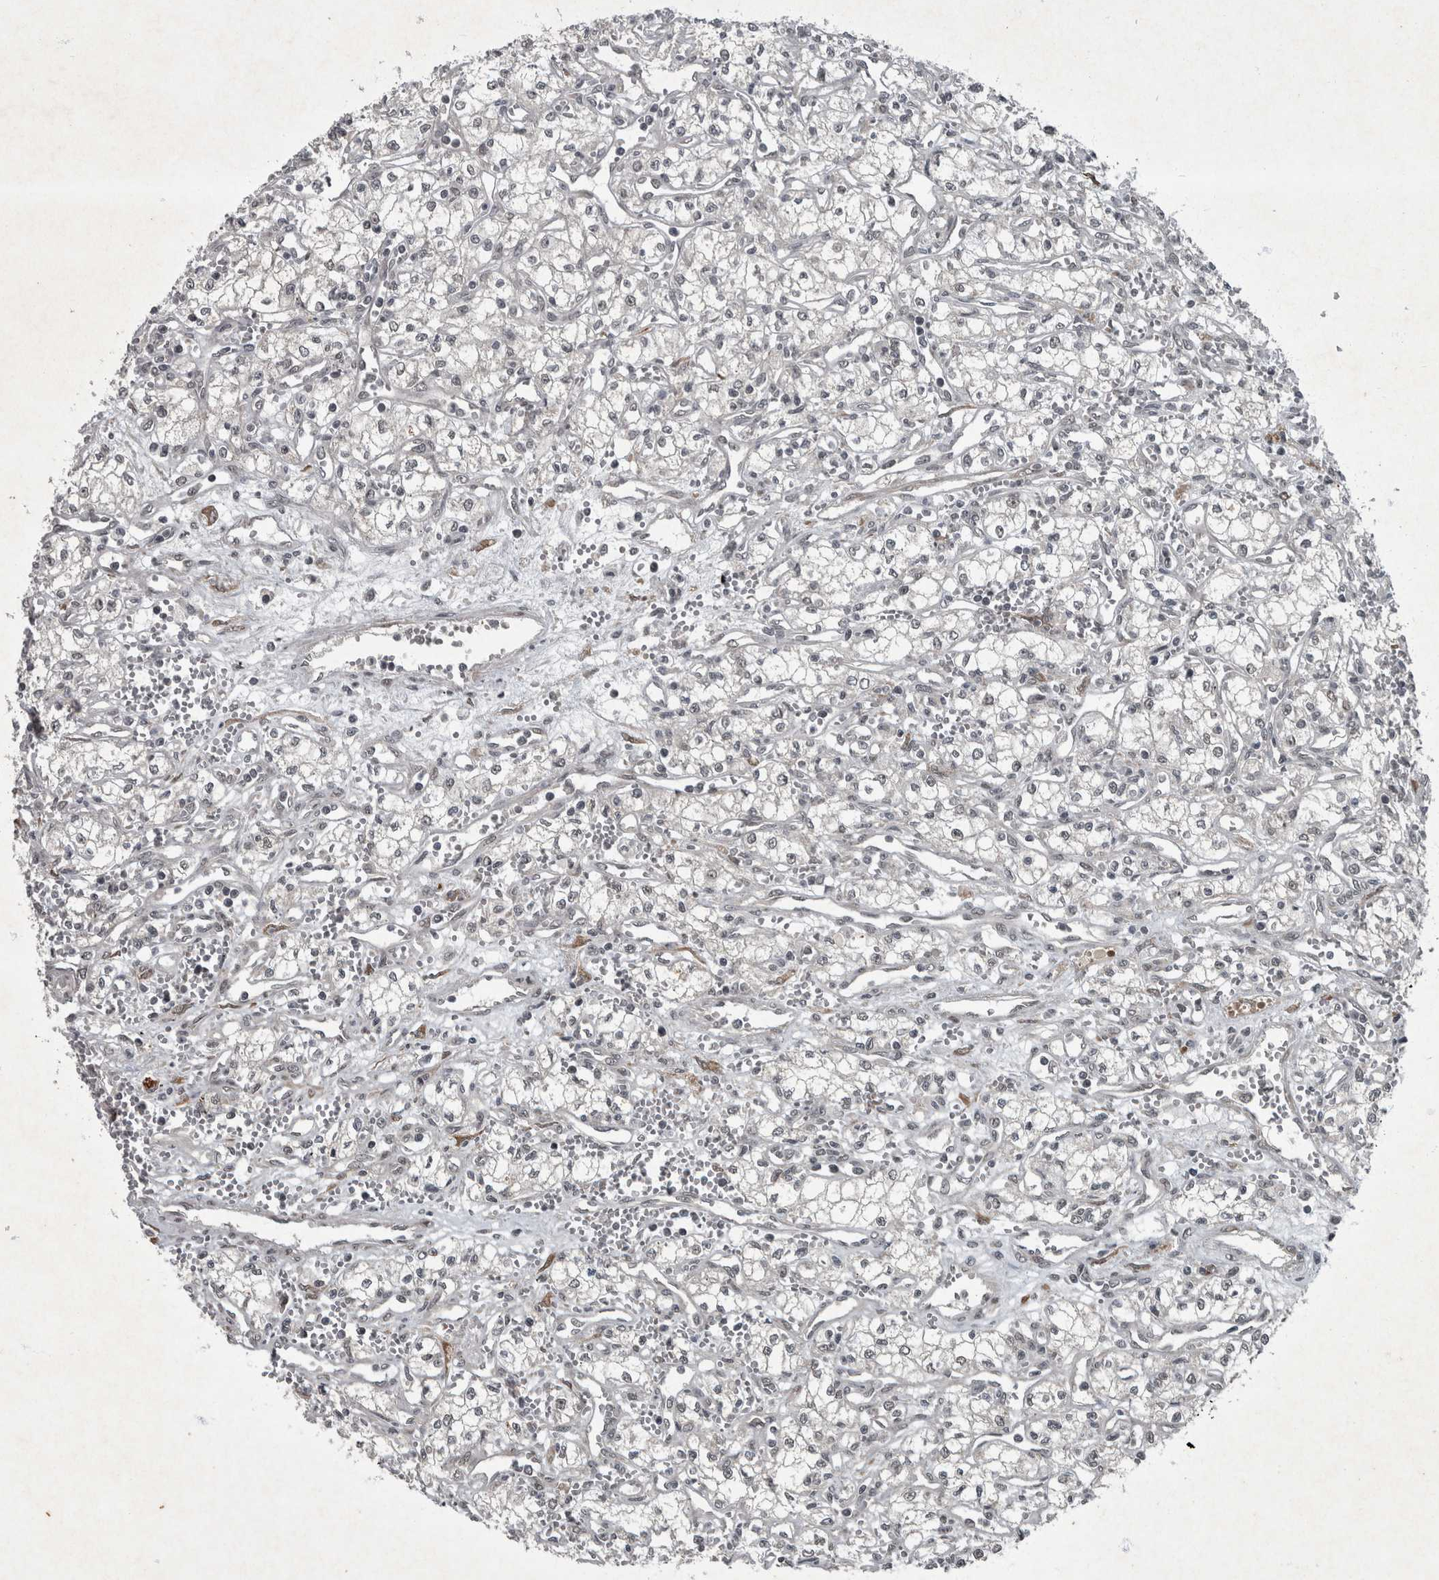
{"staining": {"intensity": "negative", "quantity": "none", "location": "none"}, "tissue": "renal cancer", "cell_type": "Tumor cells", "image_type": "cancer", "snomed": [{"axis": "morphology", "description": "Adenocarcinoma, NOS"}, {"axis": "topography", "description": "Kidney"}], "caption": "Tumor cells show no significant positivity in adenocarcinoma (renal).", "gene": "WDR33", "patient": {"sex": "male", "age": 59}}